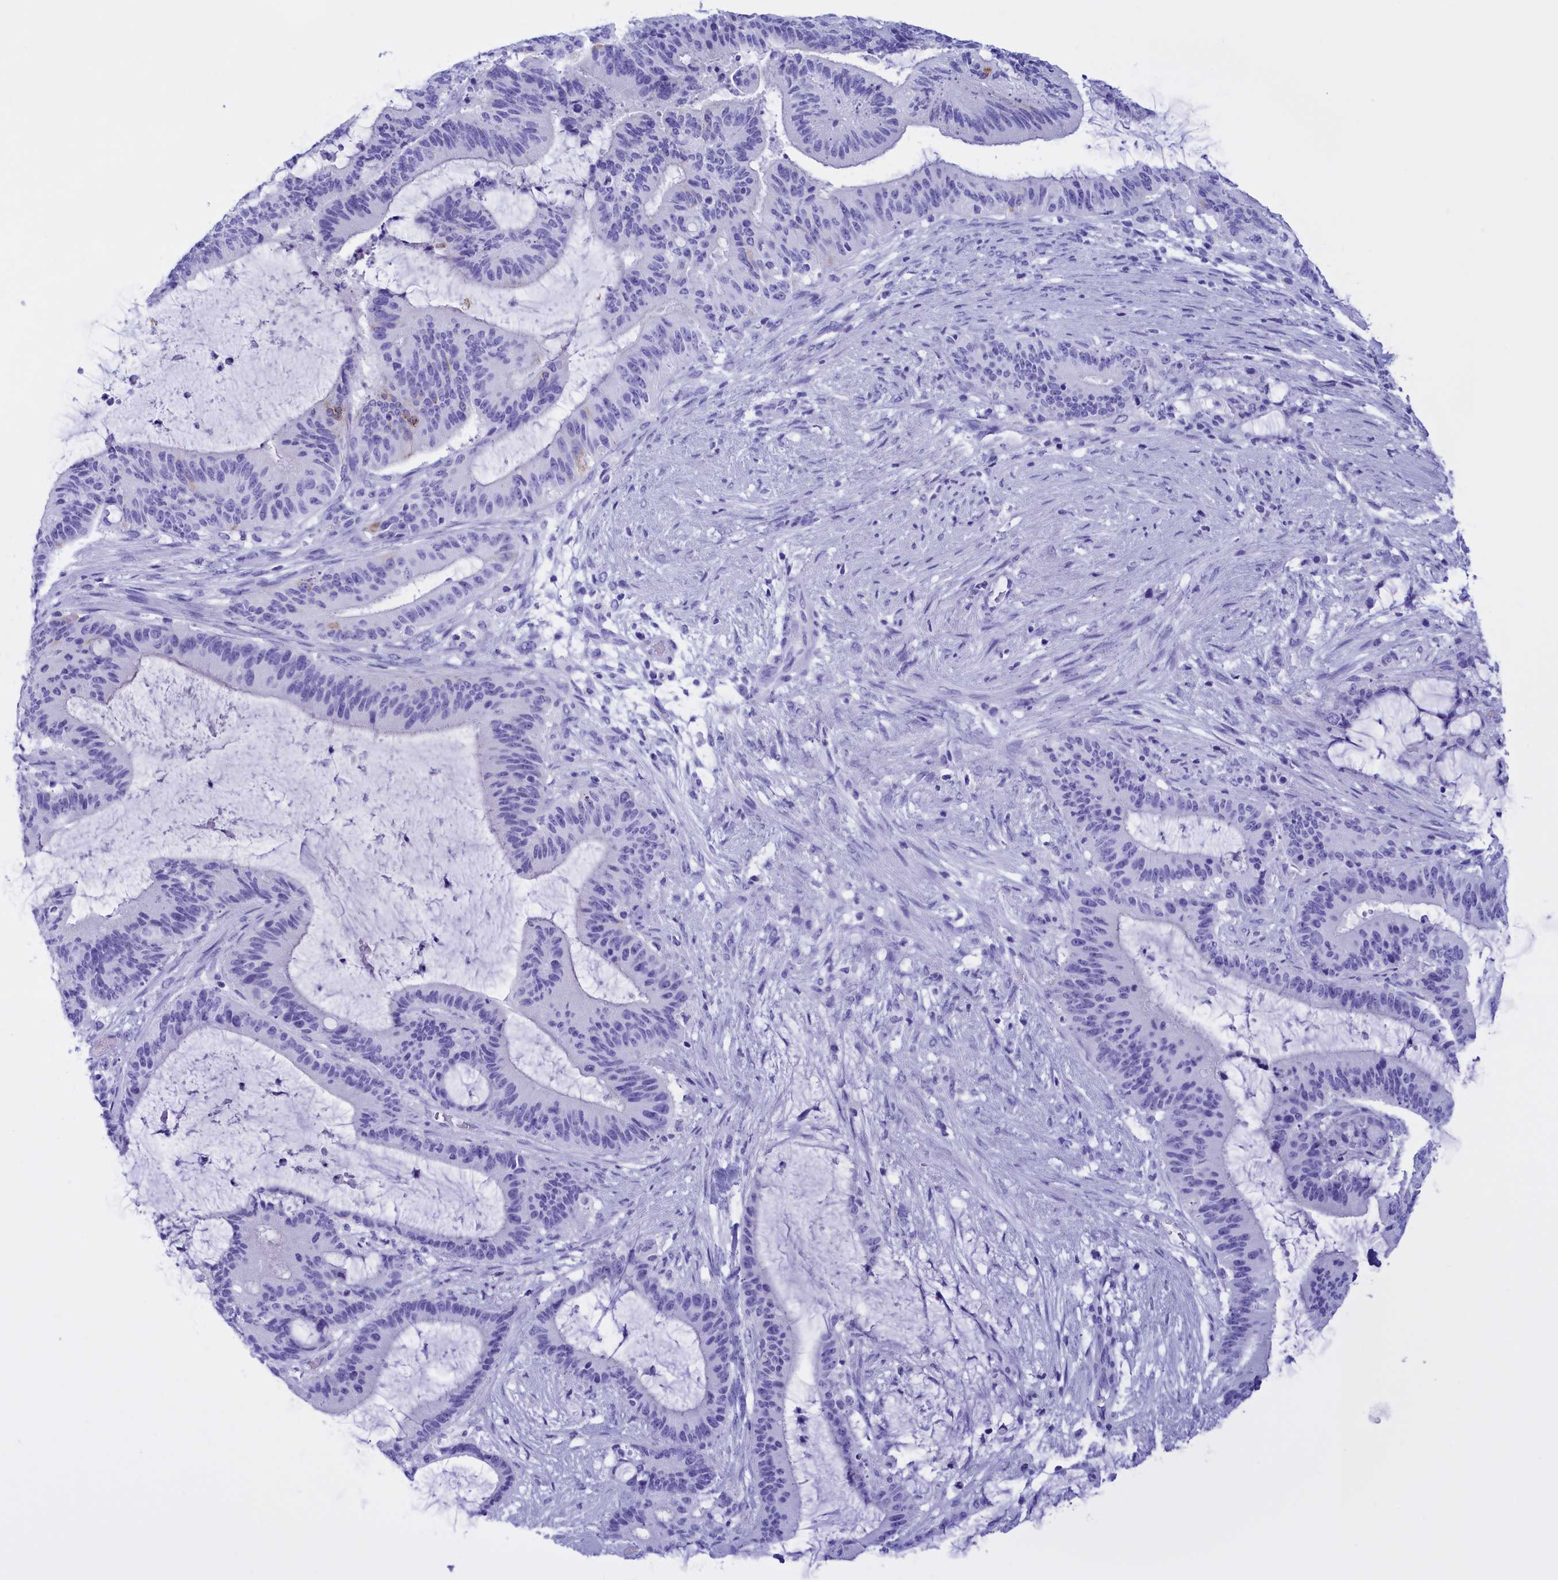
{"staining": {"intensity": "negative", "quantity": "none", "location": "none"}, "tissue": "liver cancer", "cell_type": "Tumor cells", "image_type": "cancer", "snomed": [{"axis": "morphology", "description": "Normal tissue, NOS"}, {"axis": "morphology", "description": "Cholangiocarcinoma"}, {"axis": "topography", "description": "Liver"}, {"axis": "topography", "description": "Peripheral nerve tissue"}], "caption": "DAB immunohistochemical staining of liver cholangiocarcinoma displays no significant positivity in tumor cells.", "gene": "BRI3", "patient": {"sex": "female", "age": 73}}